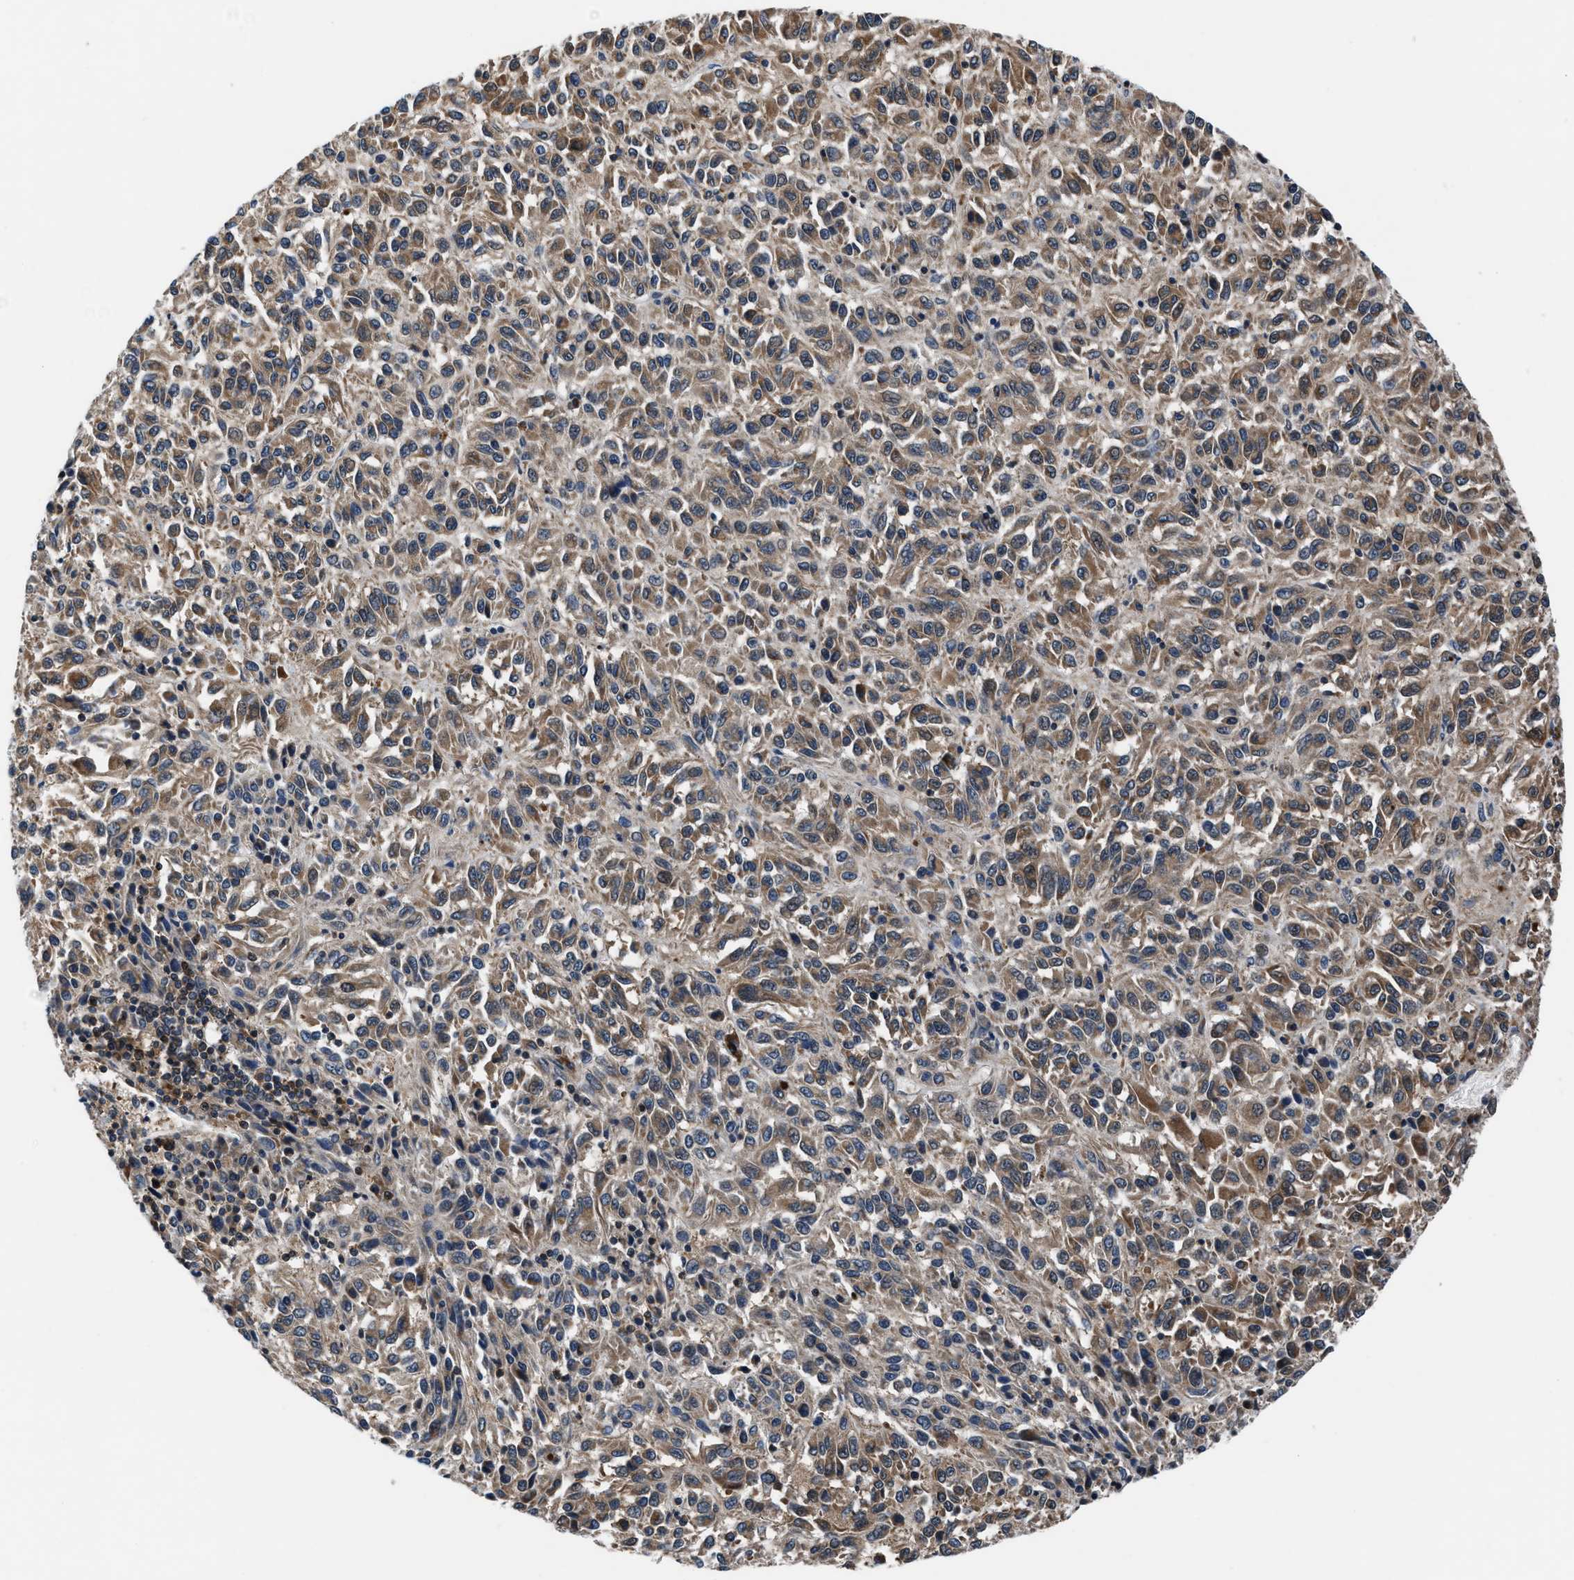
{"staining": {"intensity": "moderate", "quantity": ">75%", "location": "cytoplasmic/membranous"}, "tissue": "melanoma", "cell_type": "Tumor cells", "image_type": "cancer", "snomed": [{"axis": "morphology", "description": "Malignant melanoma, Metastatic site"}, {"axis": "topography", "description": "Lung"}], "caption": "Human melanoma stained with a protein marker exhibits moderate staining in tumor cells.", "gene": "PRPSAP2", "patient": {"sex": "male", "age": 64}}